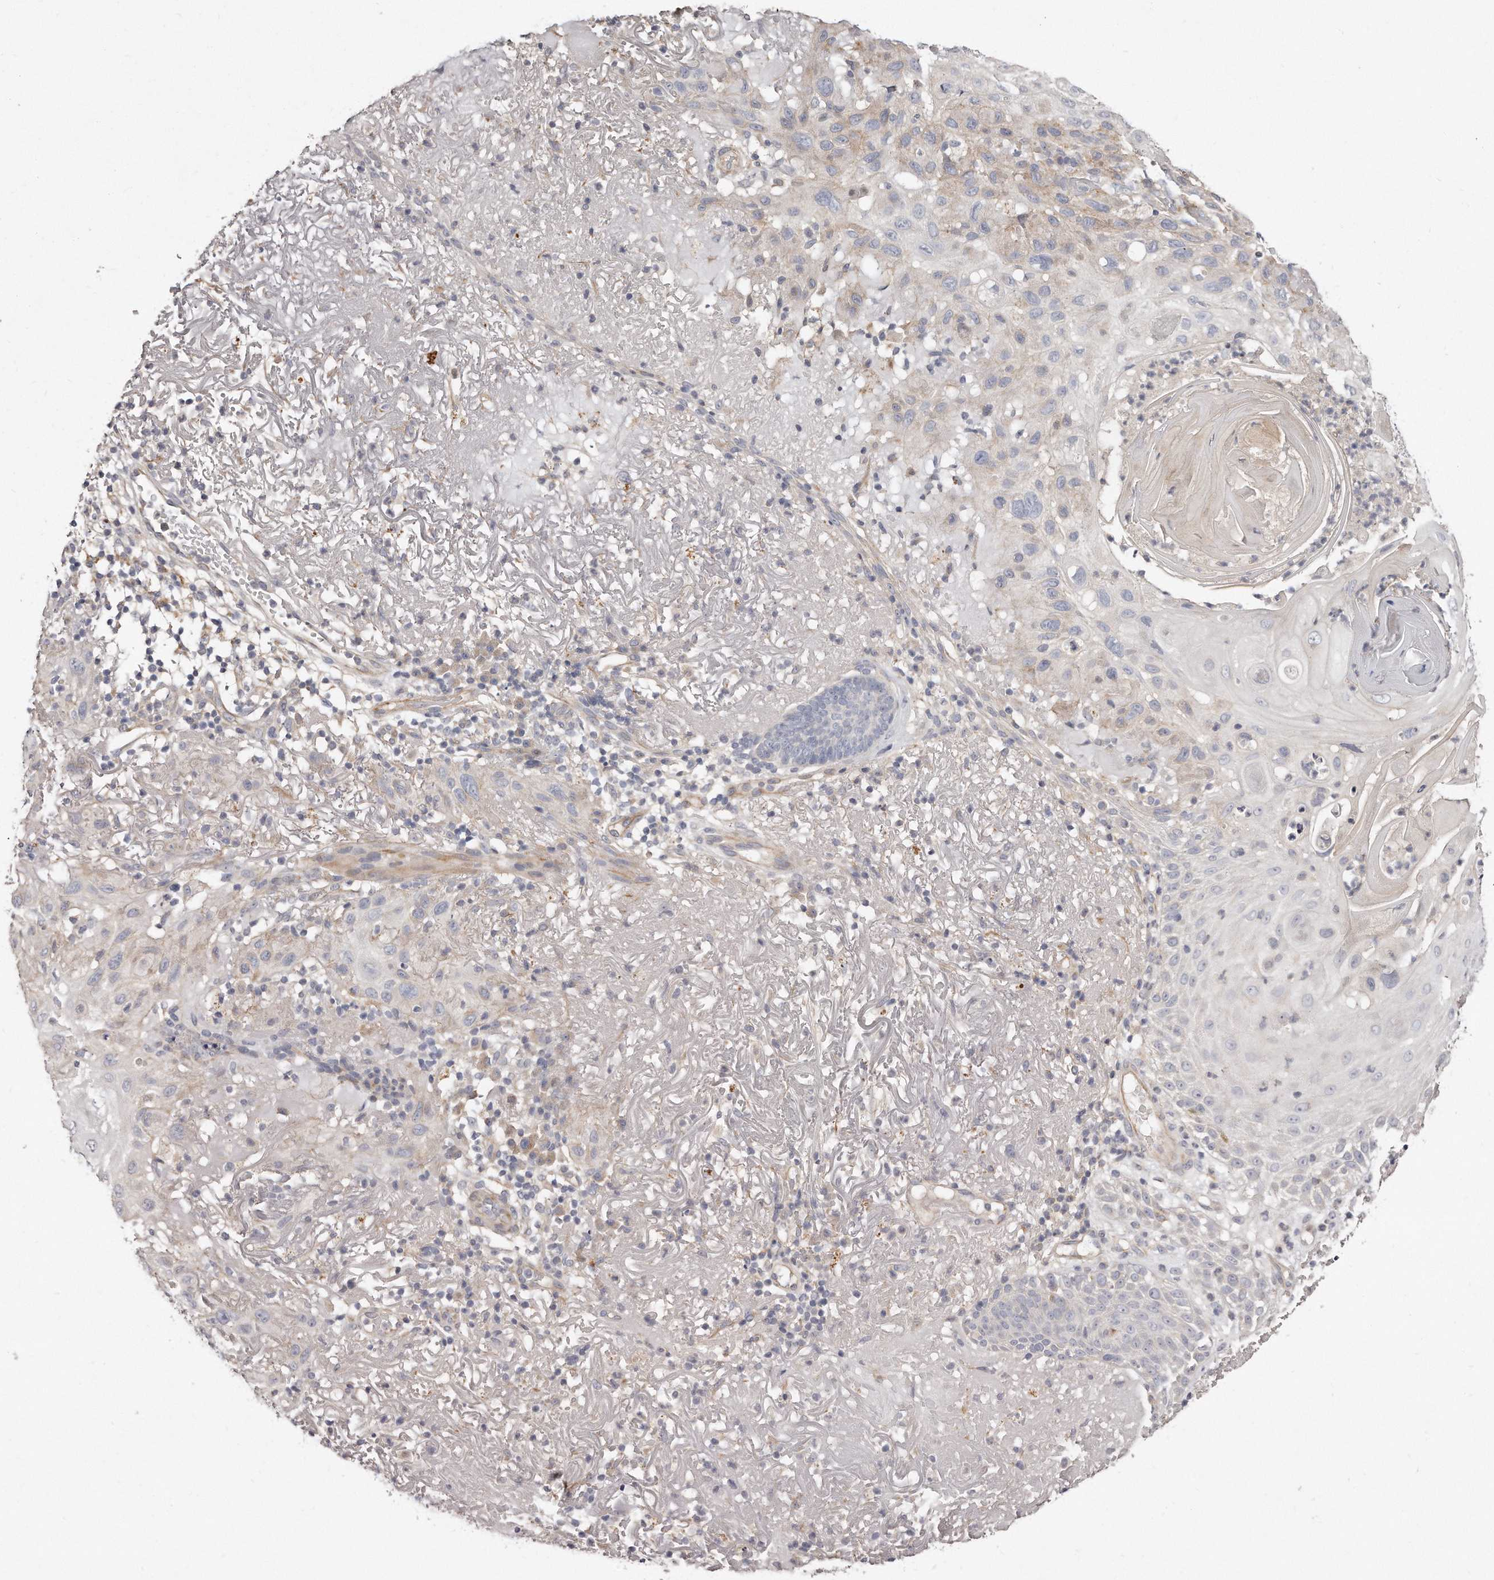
{"staining": {"intensity": "negative", "quantity": "none", "location": "none"}, "tissue": "skin cancer", "cell_type": "Tumor cells", "image_type": "cancer", "snomed": [{"axis": "morphology", "description": "Normal tissue, NOS"}, {"axis": "morphology", "description": "Squamous cell carcinoma, NOS"}, {"axis": "topography", "description": "Skin"}], "caption": "A high-resolution image shows IHC staining of skin cancer (squamous cell carcinoma), which demonstrates no significant expression in tumor cells.", "gene": "TTLL4", "patient": {"sex": "female", "age": 96}}